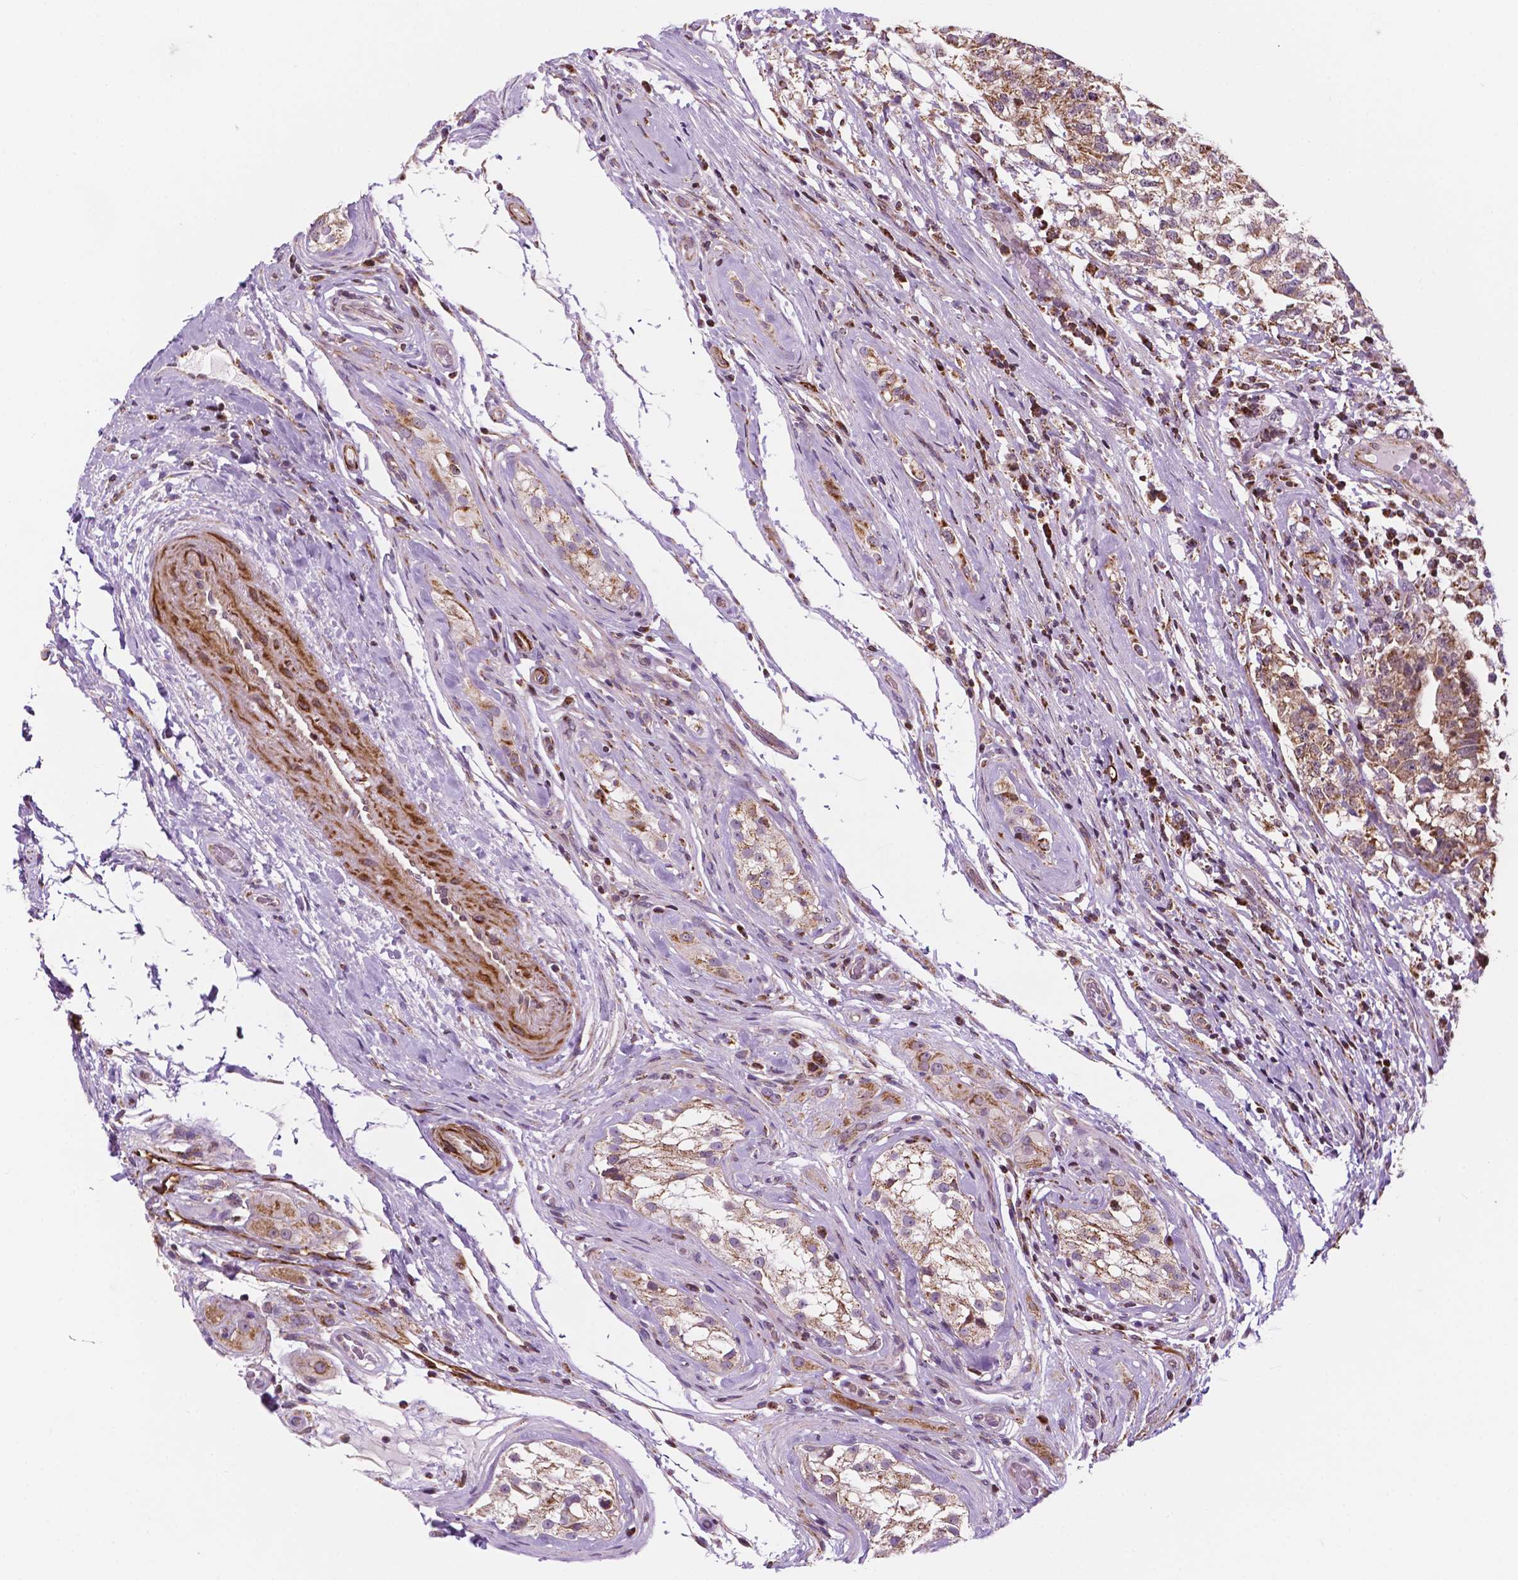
{"staining": {"intensity": "moderate", "quantity": ">75%", "location": "cytoplasmic/membranous"}, "tissue": "testis cancer", "cell_type": "Tumor cells", "image_type": "cancer", "snomed": [{"axis": "morphology", "description": "Seminoma, NOS"}, {"axis": "morphology", "description": "Carcinoma, Embryonal, NOS"}, {"axis": "topography", "description": "Testis"}], "caption": "A brown stain labels moderate cytoplasmic/membranous expression of a protein in testis cancer tumor cells.", "gene": "GEMIN4", "patient": {"sex": "male", "age": 41}}